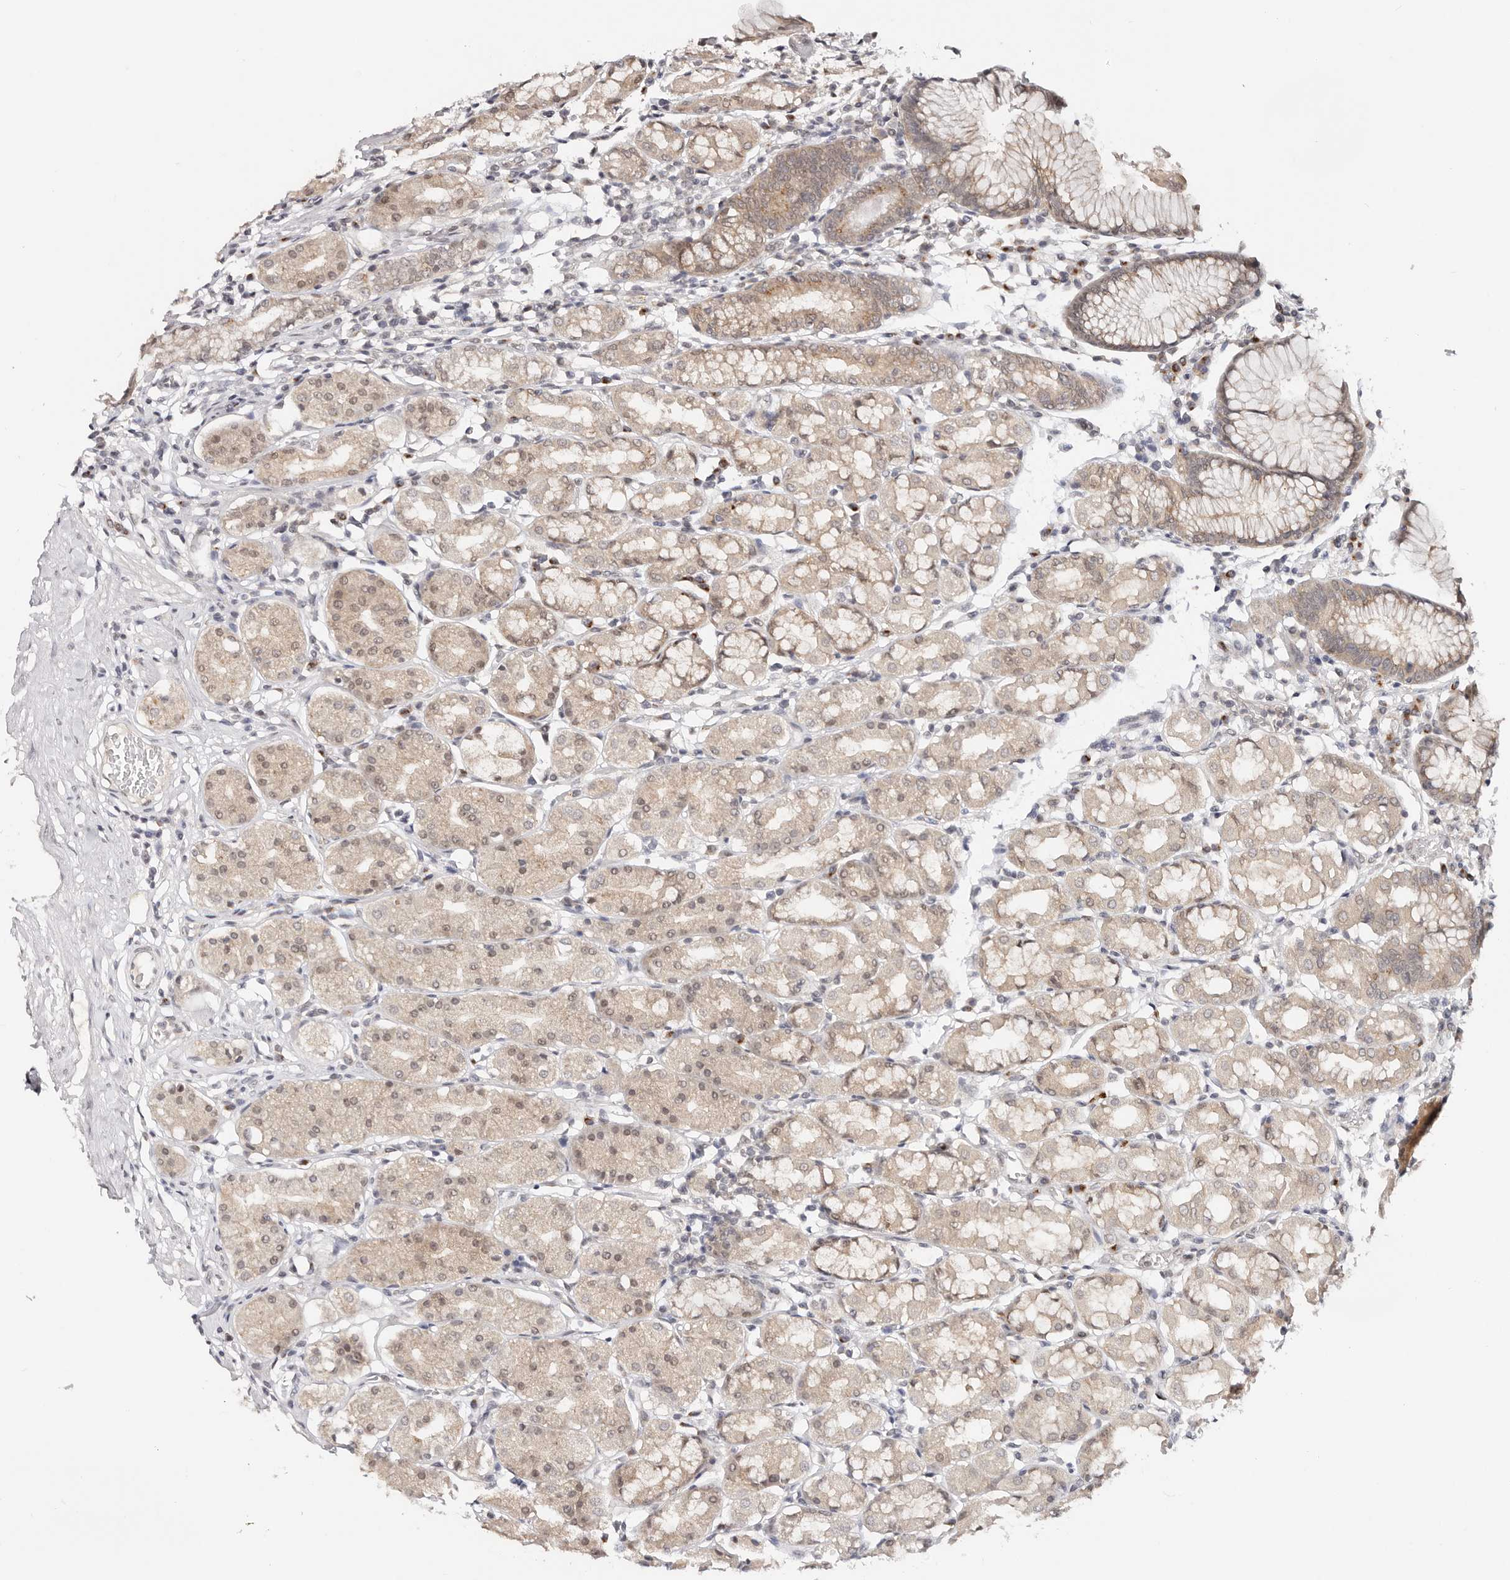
{"staining": {"intensity": "weak", "quantity": "25%-75%", "location": "cytoplasmic/membranous,nuclear"}, "tissue": "stomach", "cell_type": "Glandular cells", "image_type": "normal", "snomed": [{"axis": "morphology", "description": "Normal tissue, NOS"}, {"axis": "topography", "description": "Stomach, lower"}], "caption": "A low amount of weak cytoplasmic/membranous,nuclear positivity is seen in approximately 25%-75% of glandular cells in benign stomach. (Brightfield microscopy of DAB IHC at high magnification).", "gene": "VIPAS39", "patient": {"sex": "female", "age": 56}}